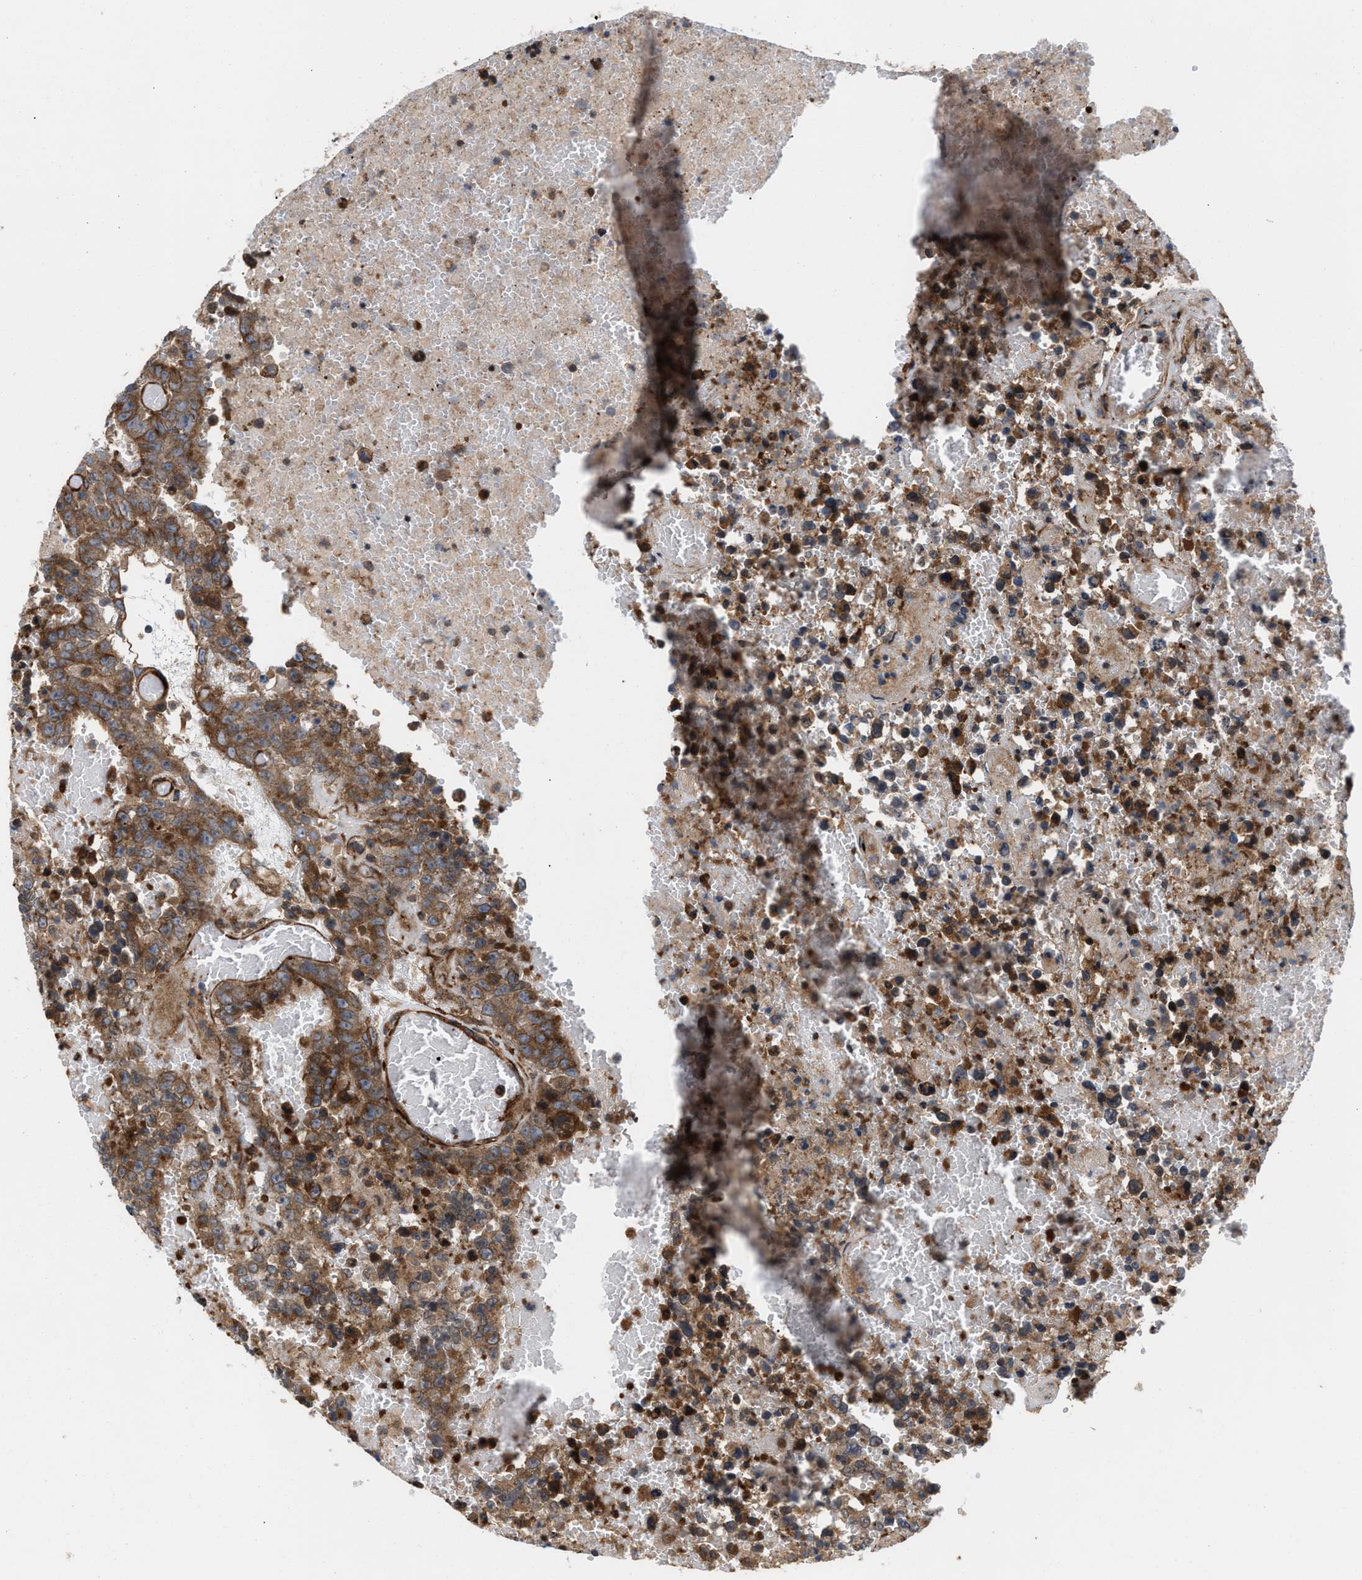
{"staining": {"intensity": "moderate", "quantity": ">75%", "location": "cytoplasmic/membranous"}, "tissue": "testis cancer", "cell_type": "Tumor cells", "image_type": "cancer", "snomed": [{"axis": "morphology", "description": "Carcinoma, Embryonal, NOS"}, {"axis": "topography", "description": "Testis"}], "caption": "The micrograph shows immunohistochemical staining of embryonal carcinoma (testis). There is moderate cytoplasmic/membranous positivity is identified in approximately >75% of tumor cells.", "gene": "EPS15L1", "patient": {"sex": "male", "age": 25}}